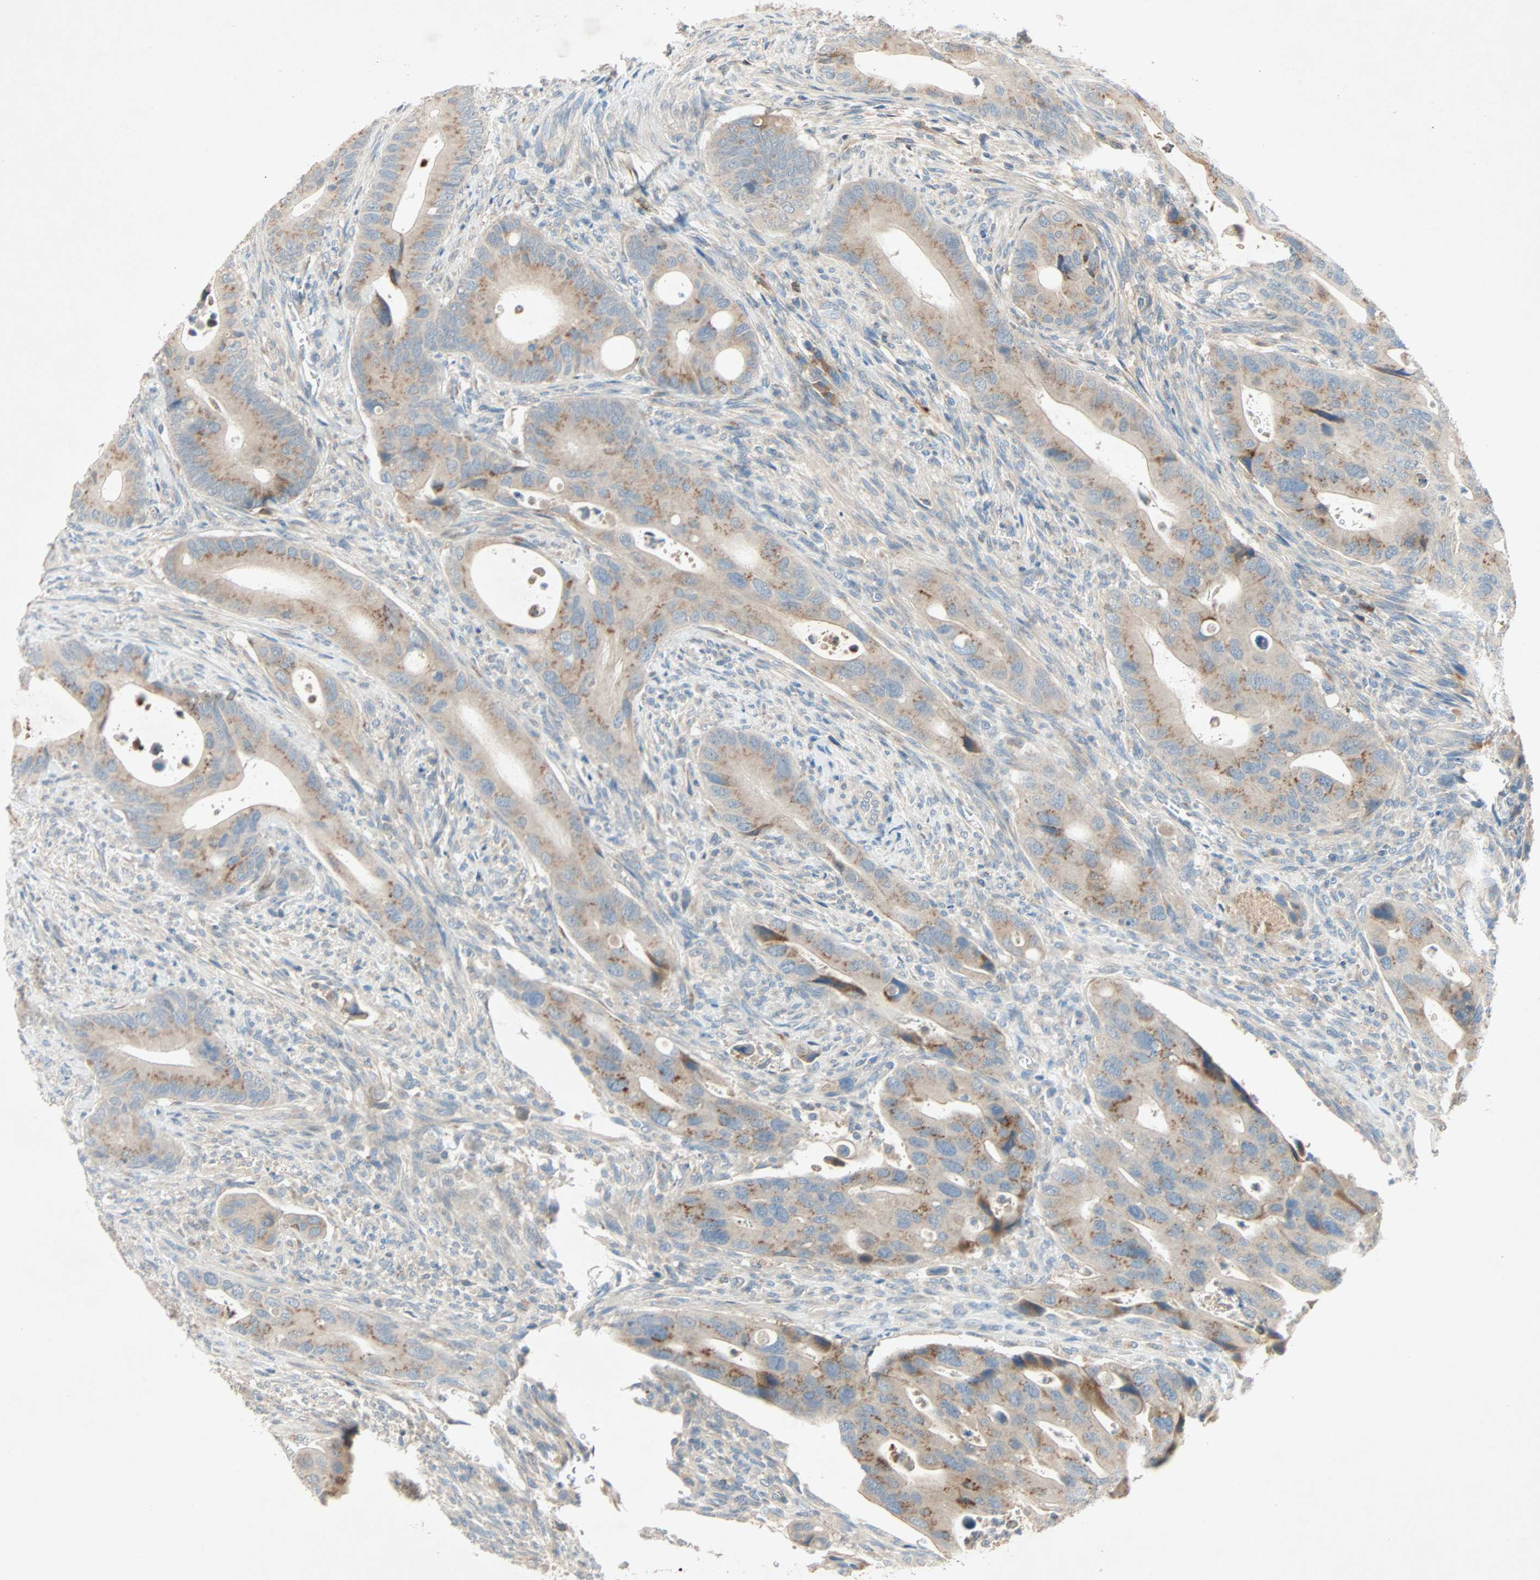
{"staining": {"intensity": "weak", "quantity": ">75%", "location": "cytoplasmic/membranous"}, "tissue": "colorectal cancer", "cell_type": "Tumor cells", "image_type": "cancer", "snomed": [{"axis": "morphology", "description": "Adenocarcinoma, NOS"}, {"axis": "topography", "description": "Rectum"}], "caption": "Tumor cells demonstrate low levels of weak cytoplasmic/membranous positivity in about >75% of cells in adenocarcinoma (colorectal). The protein is stained brown, and the nuclei are stained in blue (DAB IHC with brightfield microscopy, high magnification).", "gene": "XYLT1", "patient": {"sex": "female", "age": 57}}